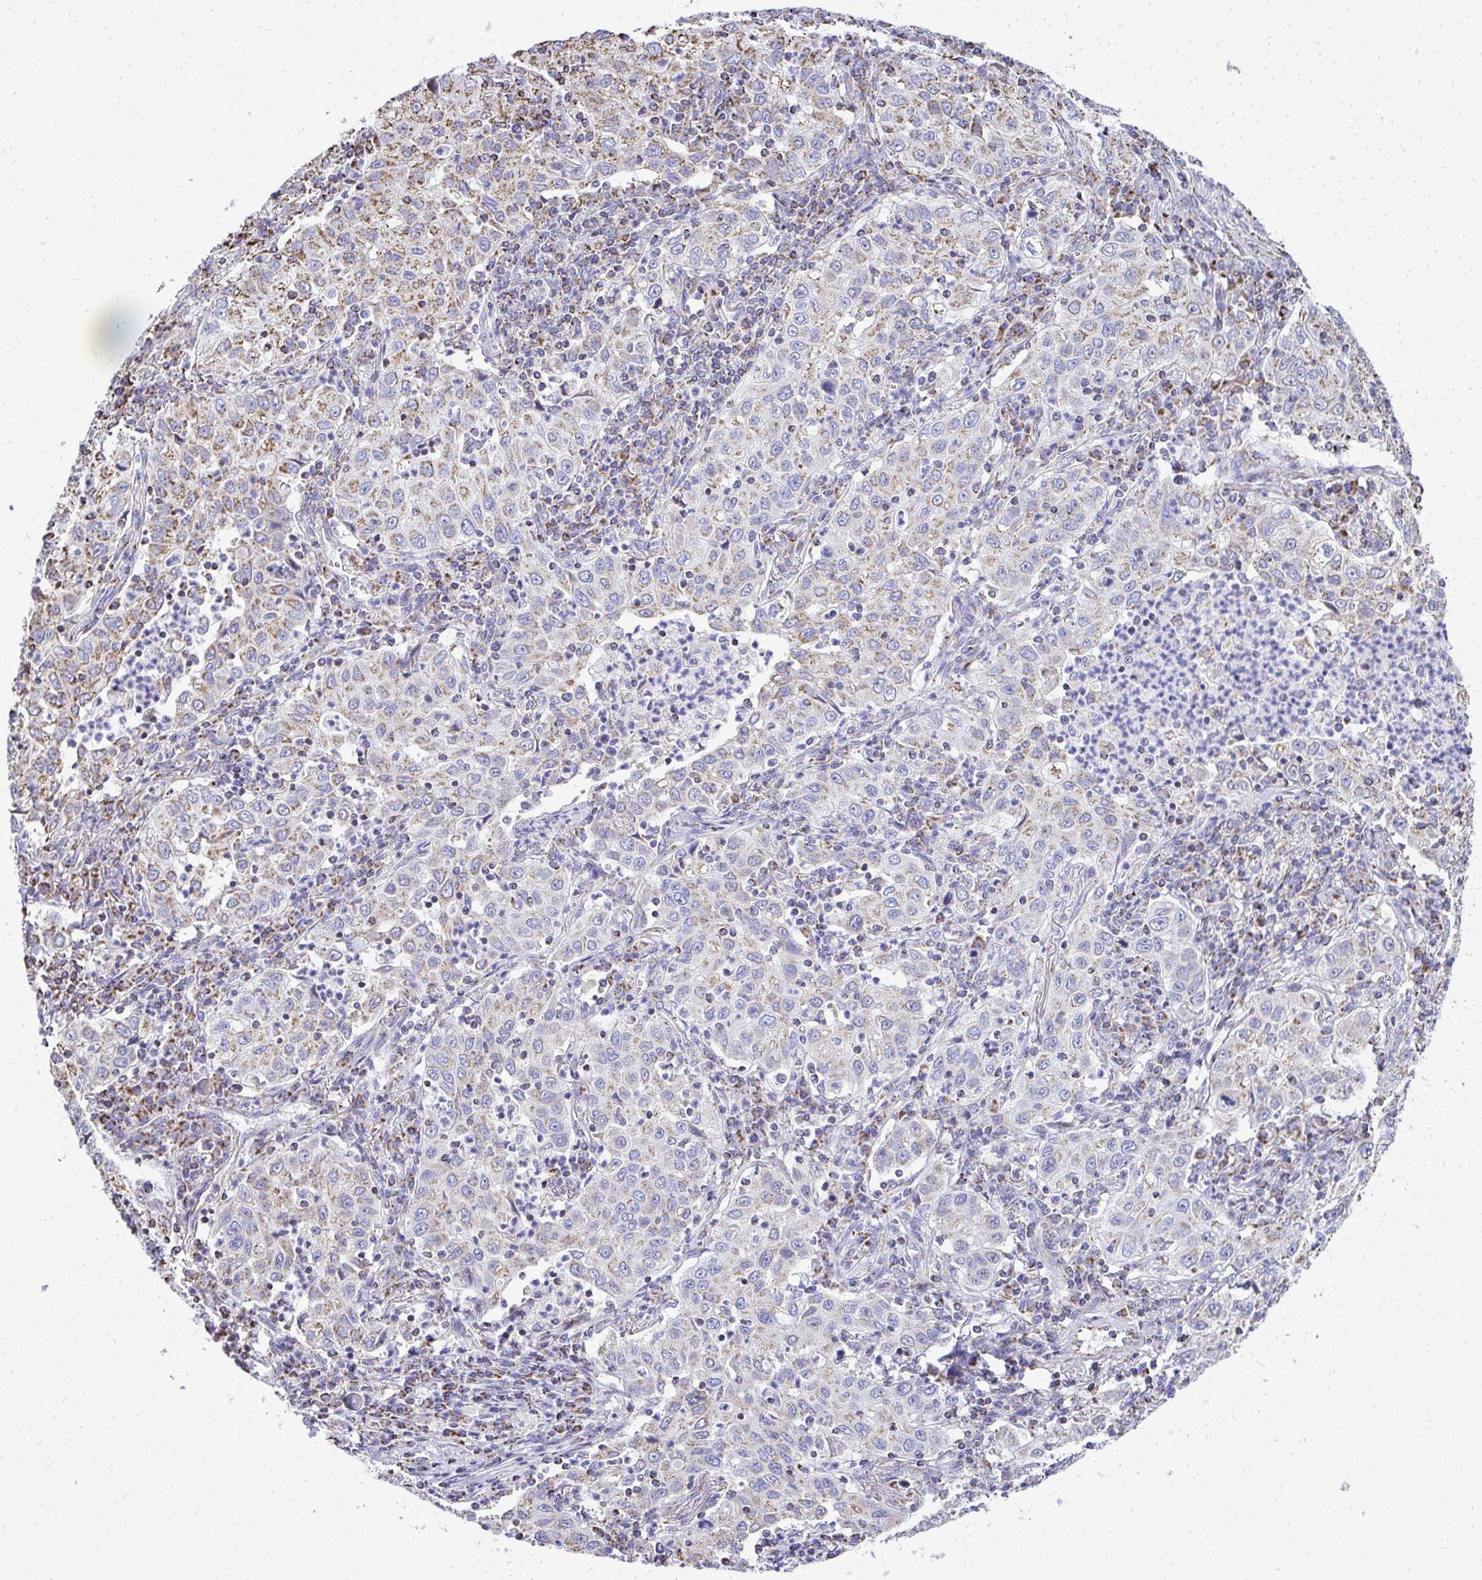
{"staining": {"intensity": "weak", "quantity": "25%-75%", "location": "cytoplasmic/membranous"}, "tissue": "lung cancer", "cell_type": "Tumor cells", "image_type": "cancer", "snomed": [{"axis": "morphology", "description": "Squamous cell carcinoma, NOS"}, {"axis": "topography", "description": "Lung"}], "caption": "DAB (3,3'-diaminobenzidine) immunohistochemical staining of lung cancer reveals weak cytoplasmic/membranous protein positivity in approximately 25%-75% of tumor cells. Nuclei are stained in blue.", "gene": "MPZL2", "patient": {"sex": "male", "age": 71}}